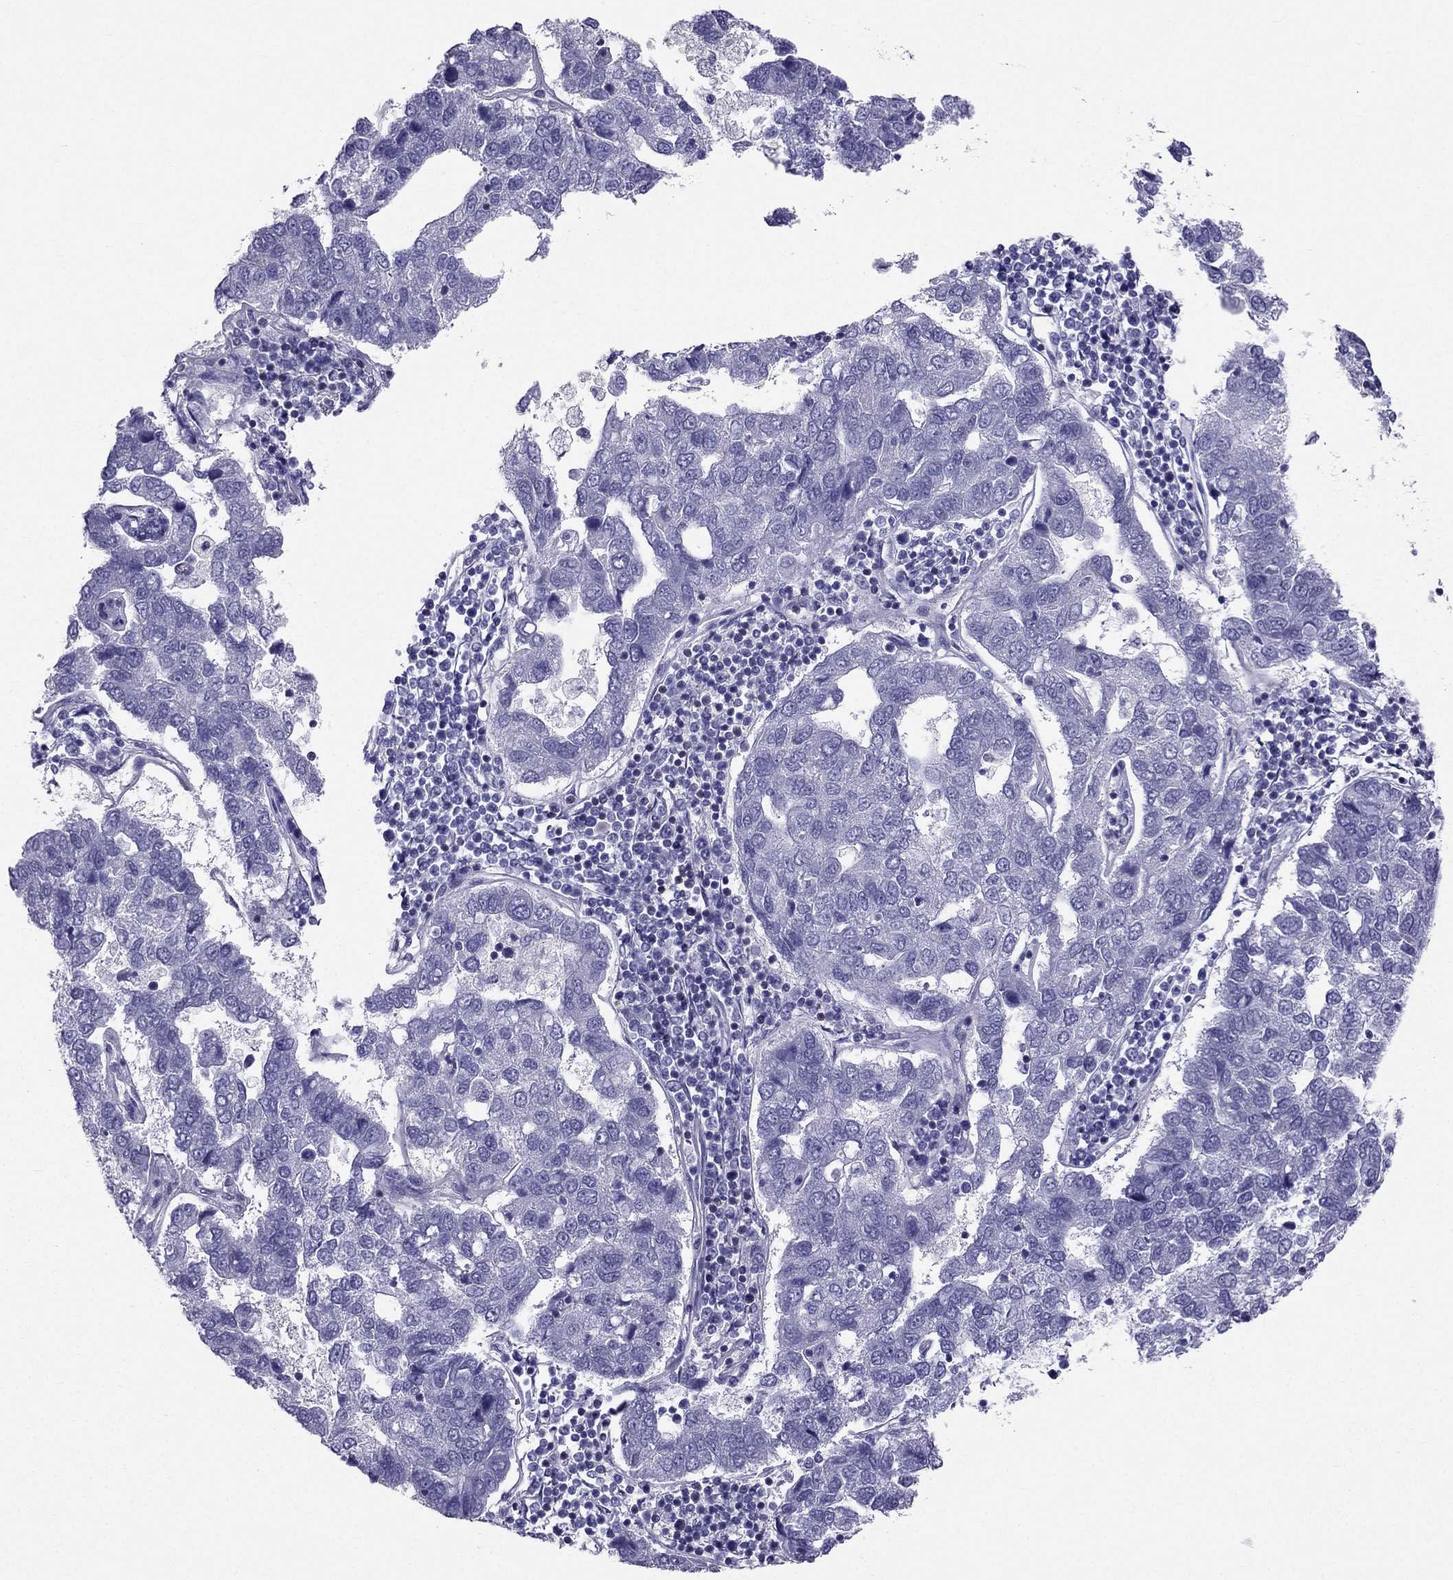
{"staining": {"intensity": "negative", "quantity": "none", "location": "none"}, "tissue": "pancreatic cancer", "cell_type": "Tumor cells", "image_type": "cancer", "snomed": [{"axis": "morphology", "description": "Adenocarcinoma, NOS"}, {"axis": "topography", "description": "Pancreas"}], "caption": "There is no significant expression in tumor cells of adenocarcinoma (pancreatic).", "gene": "AAK1", "patient": {"sex": "female", "age": 61}}